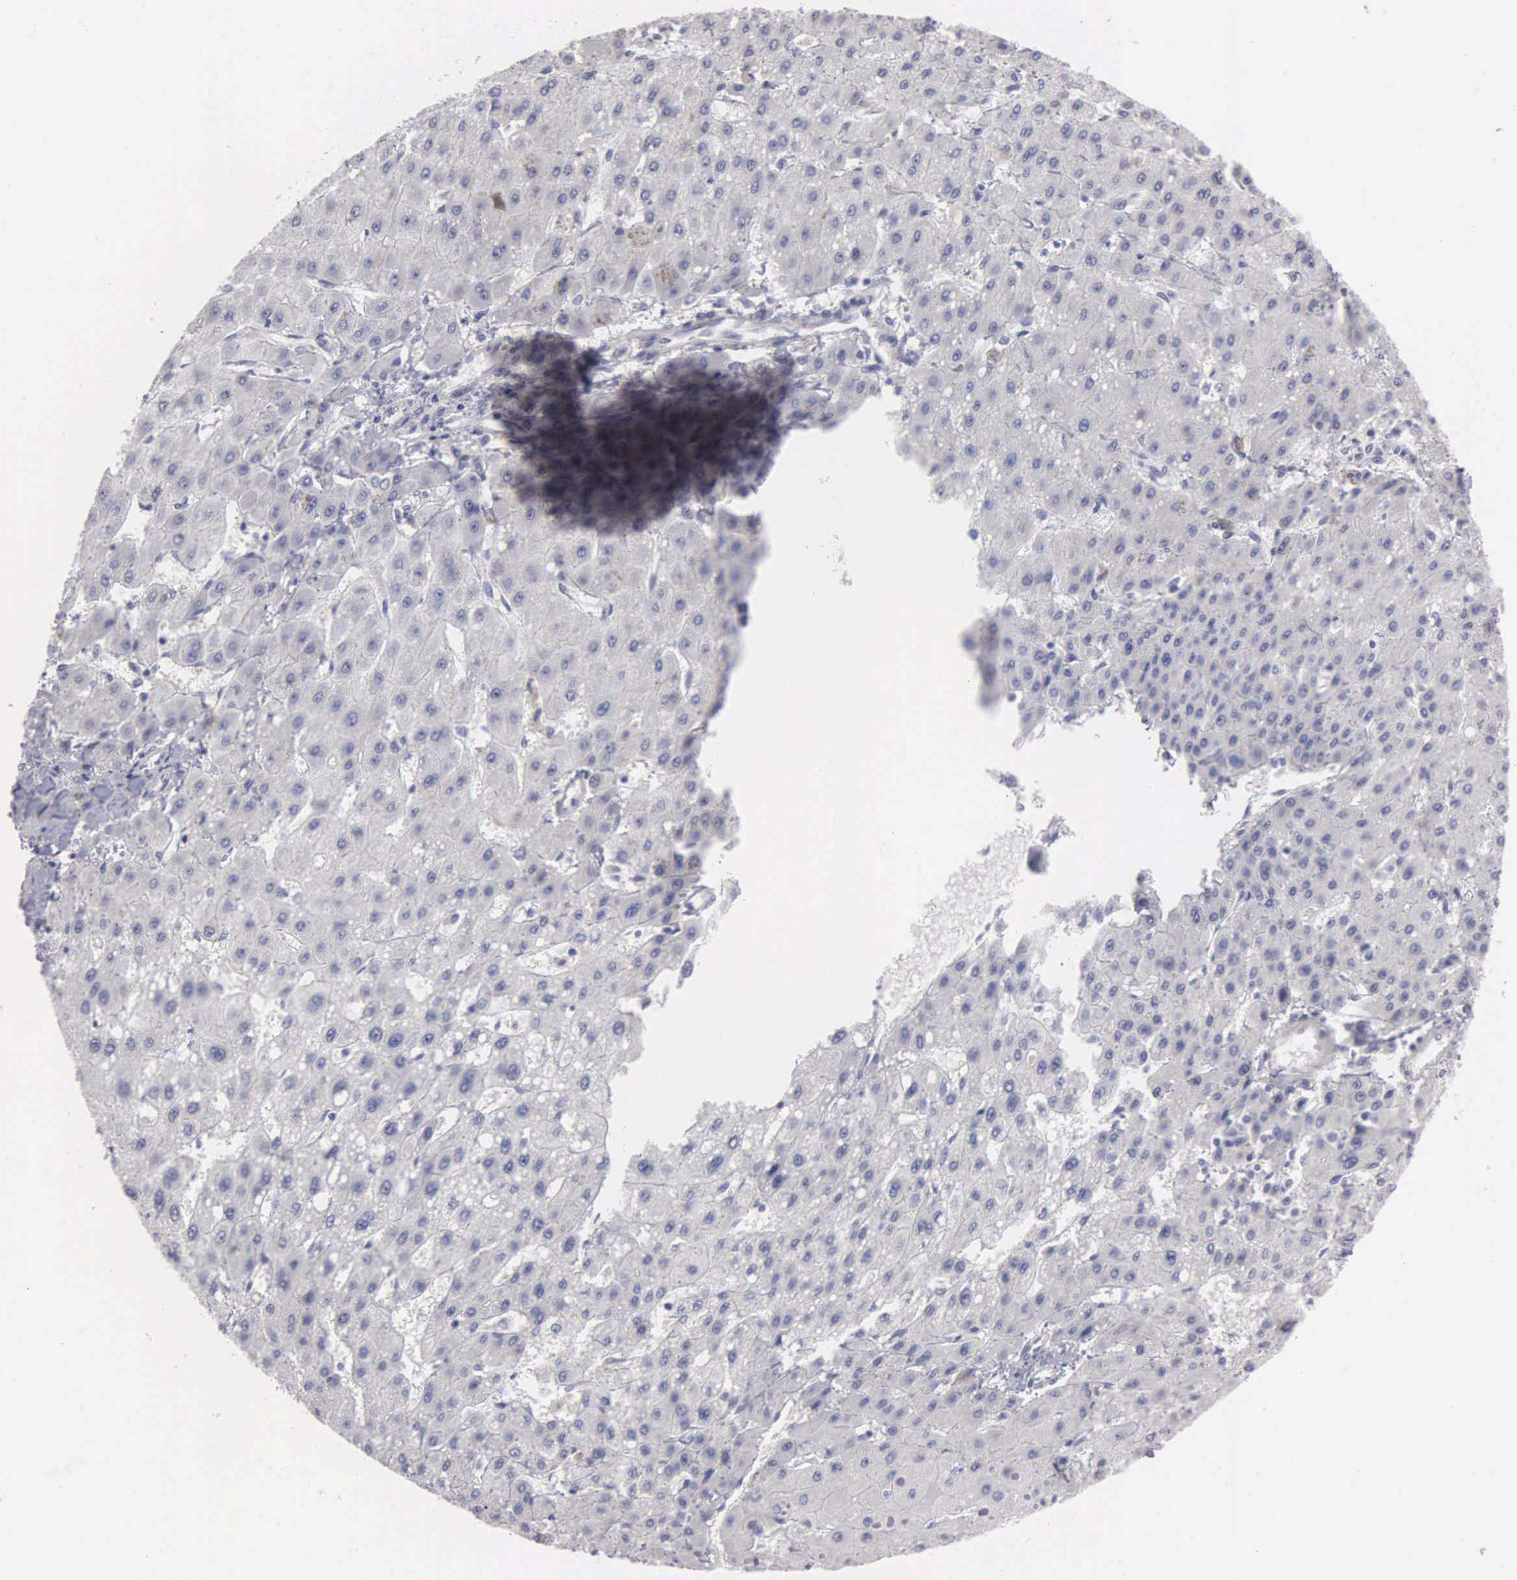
{"staining": {"intensity": "negative", "quantity": "none", "location": "none"}, "tissue": "liver cancer", "cell_type": "Tumor cells", "image_type": "cancer", "snomed": [{"axis": "morphology", "description": "Carcinoma, Hepatocellular, NOS"}, {"axis": "topography", "description": "Liver"}], "caption": "Liver hepatocellular carcinoma was stained to show a protein in brown. There is no significant expression in tumor cells.", "gene": "CEP170B", "patient": {"sex": "female", "age": 52}}